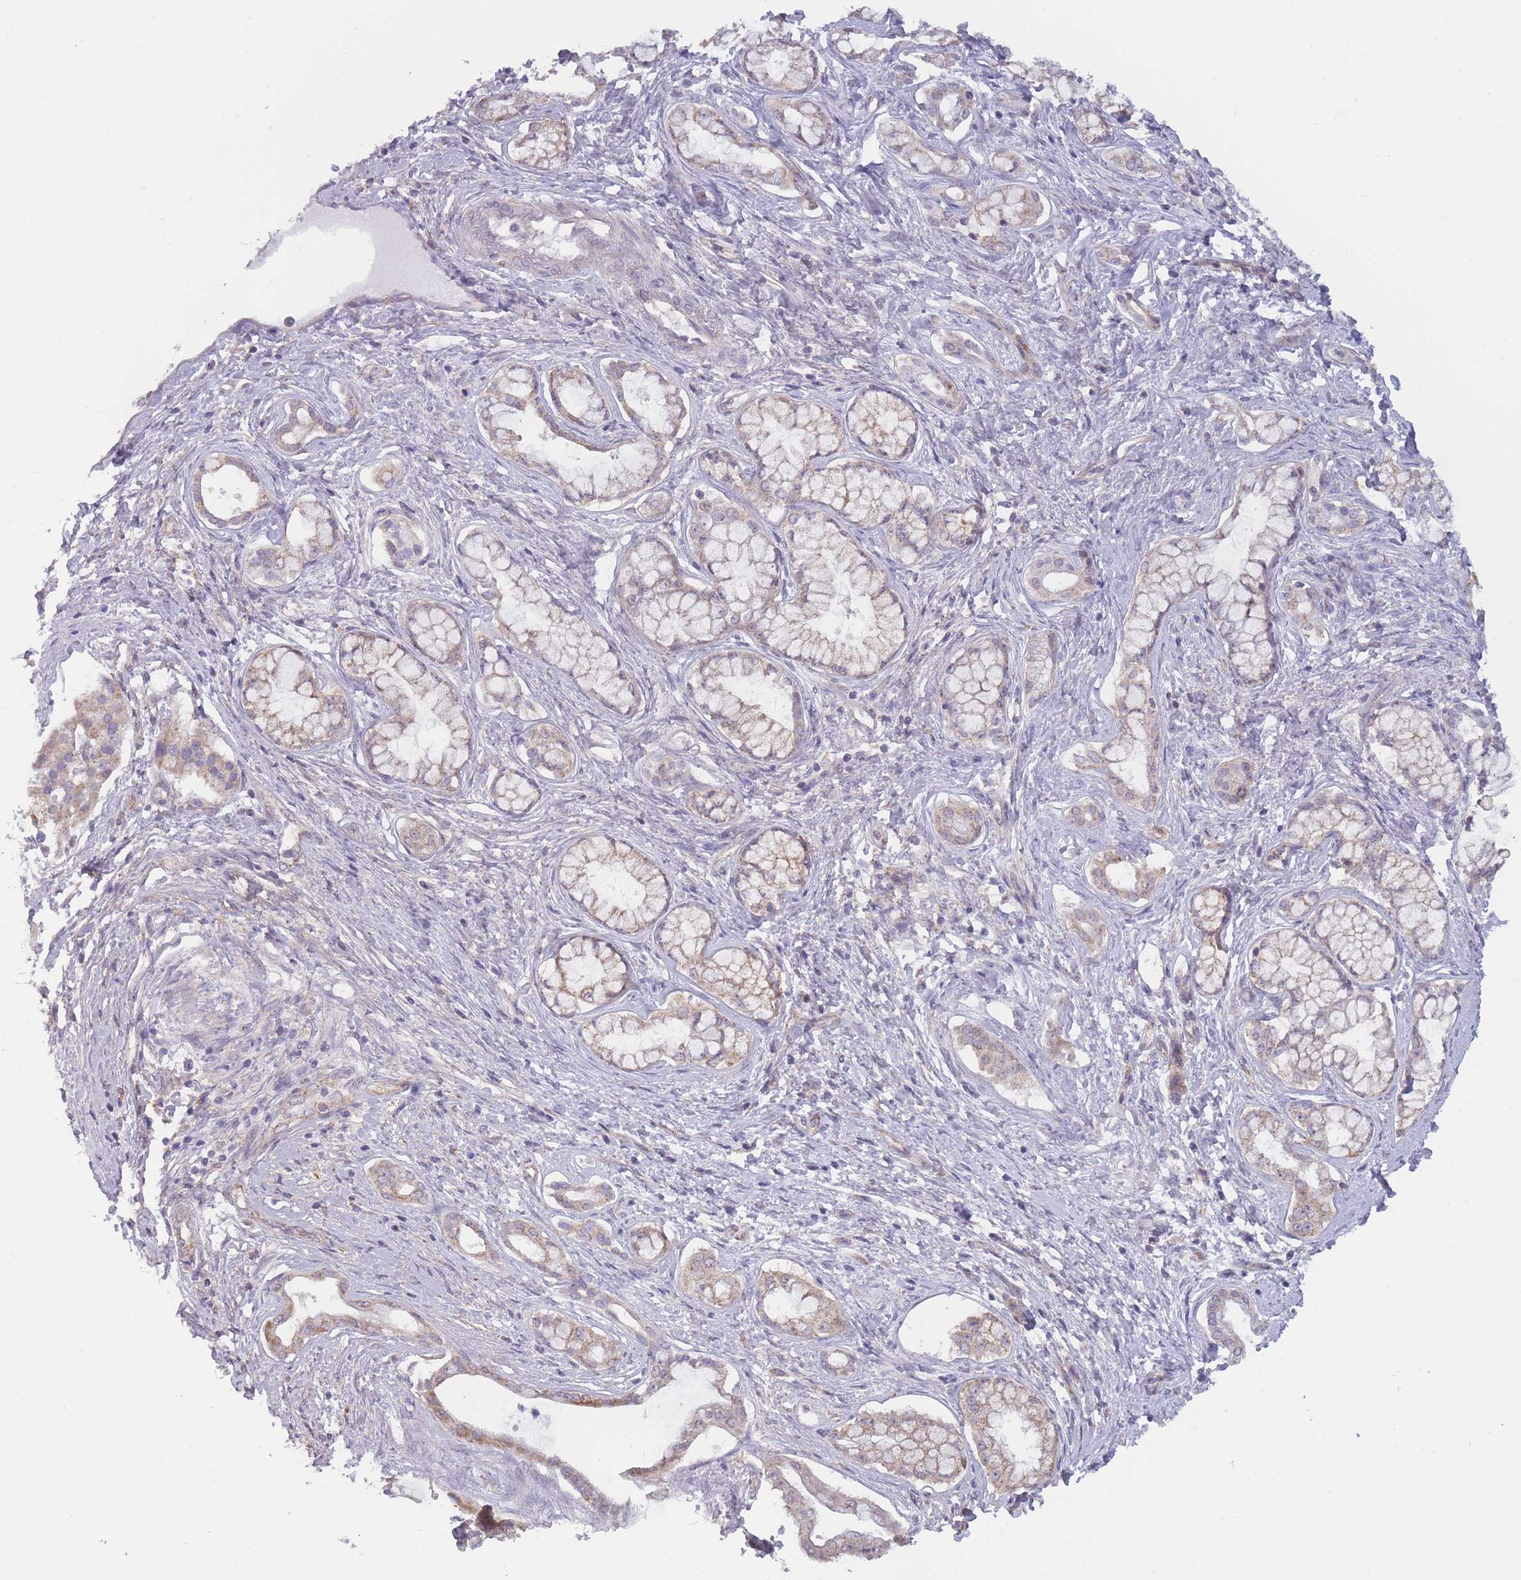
{"staining": {"intensity": "weak", "quantity": ">75%", "location": "cytoplasmic/membranous"}, "tissue": "pancreatic cancer", "cell_type": "Tumor cells", "image_type": "cancer", "snomed": [{"axis": "morphology", "description": "Adenocarcinoma, NOS"}, {"axis": "topography", "description": "Pancreas"}], "caption": "Protein expression analysis of human adenocarcinoma (pancreatic) reveals weak cytoplasmic/membranous staining in approximately >75% of tumor cells.", "gene": "MRPS18C", "patient": {"sex": "male", "age": 70}}